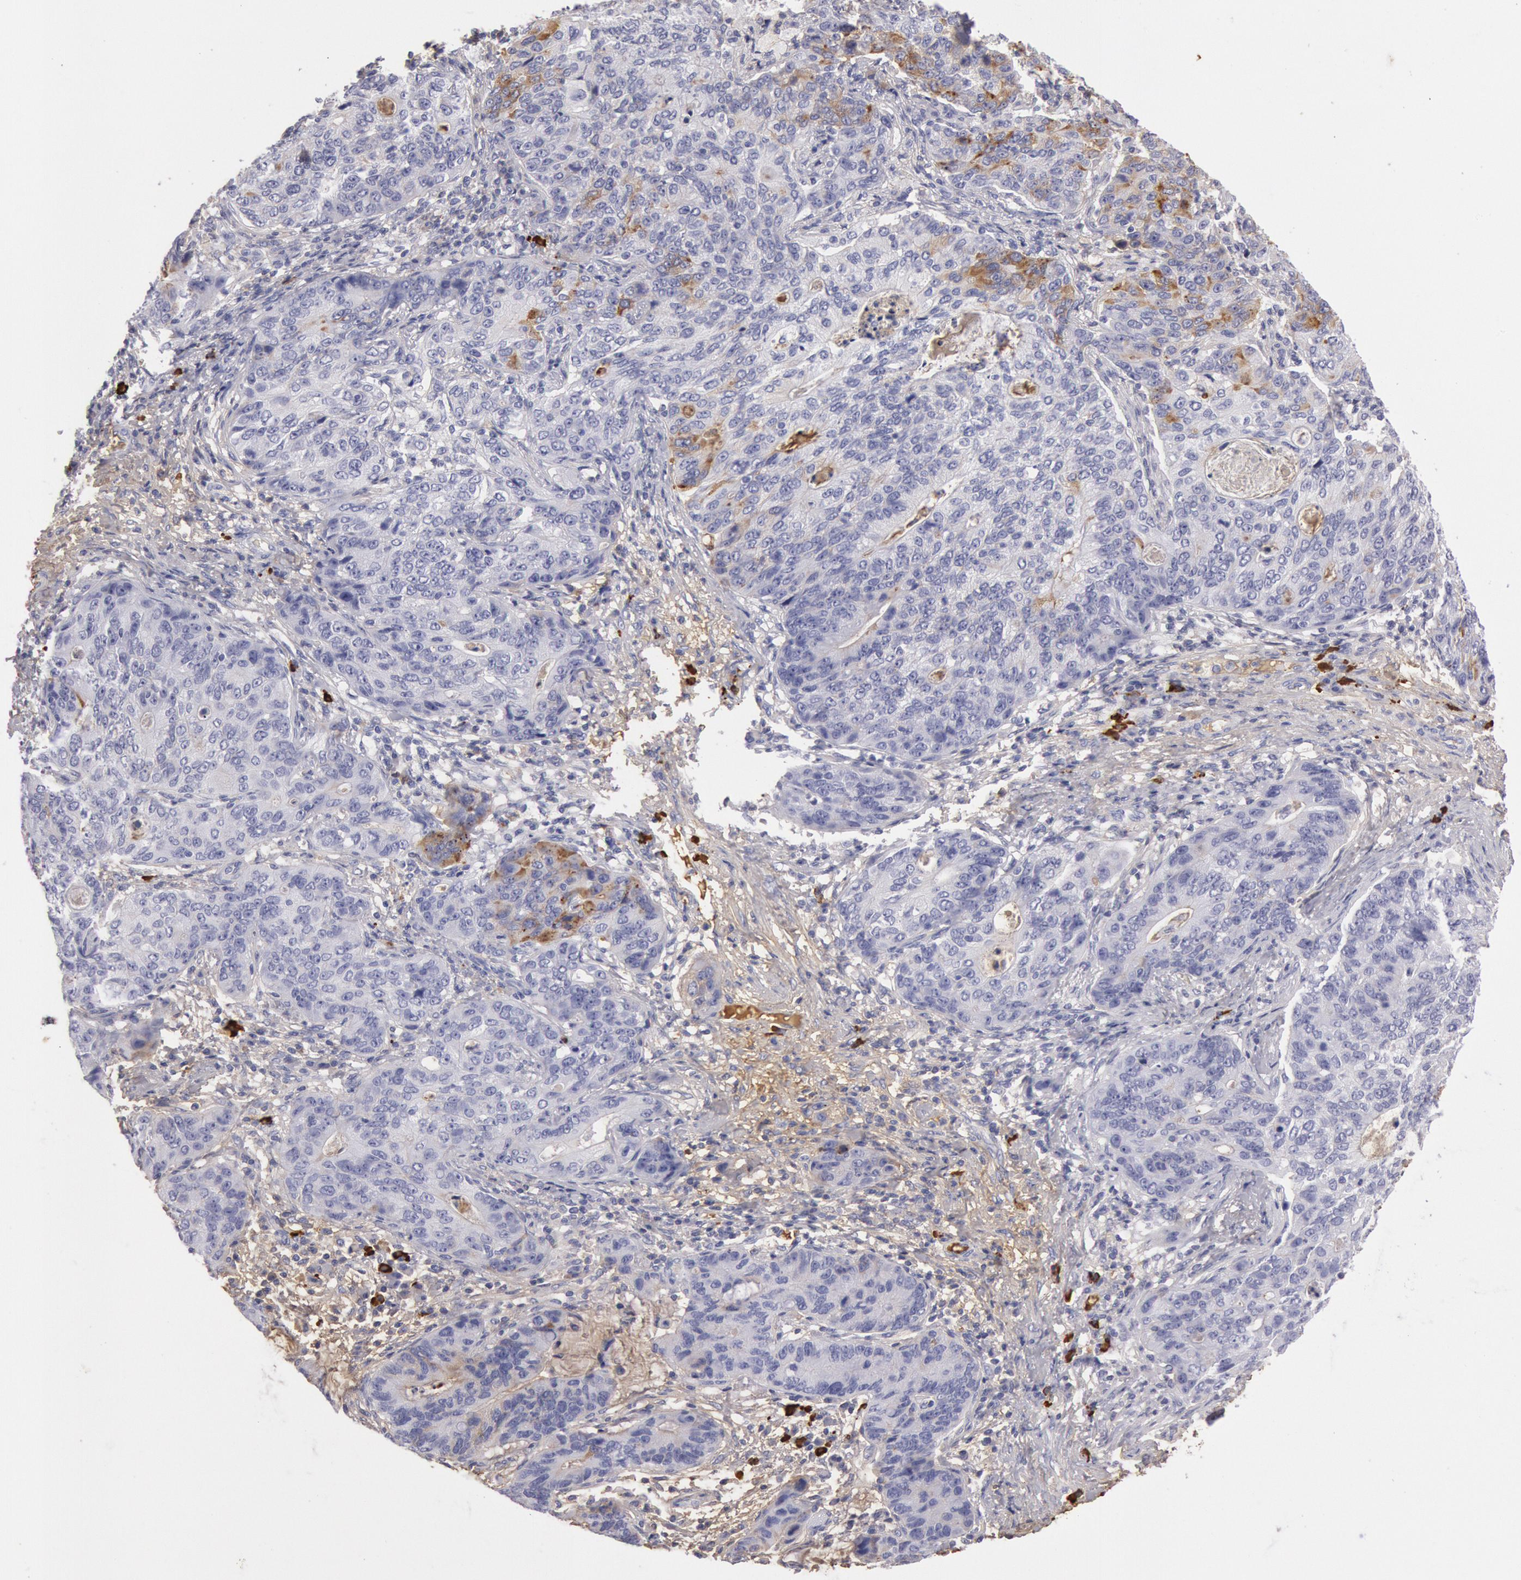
{"staining": {"intensity": "negative", "quantity": "none", "location": "none"}, "tissue": "stomach cancer", "cell_type": "Tumor cells", "image_type": "cancer", "snomed": [{"axis": "morphology", "description": "Adenocarcinoma, NOS"}, {"axis": "topography", "description": "Esophagus"}, {"axis": "topography", "description": "Stomach"}], "caption": "Stomach cancer (adenocarcinoma) stained for a protein using IHC reveals no positivity tumor cells.", "gene": "IGHA1", "patient": {"sex": "male", "age": 74}}